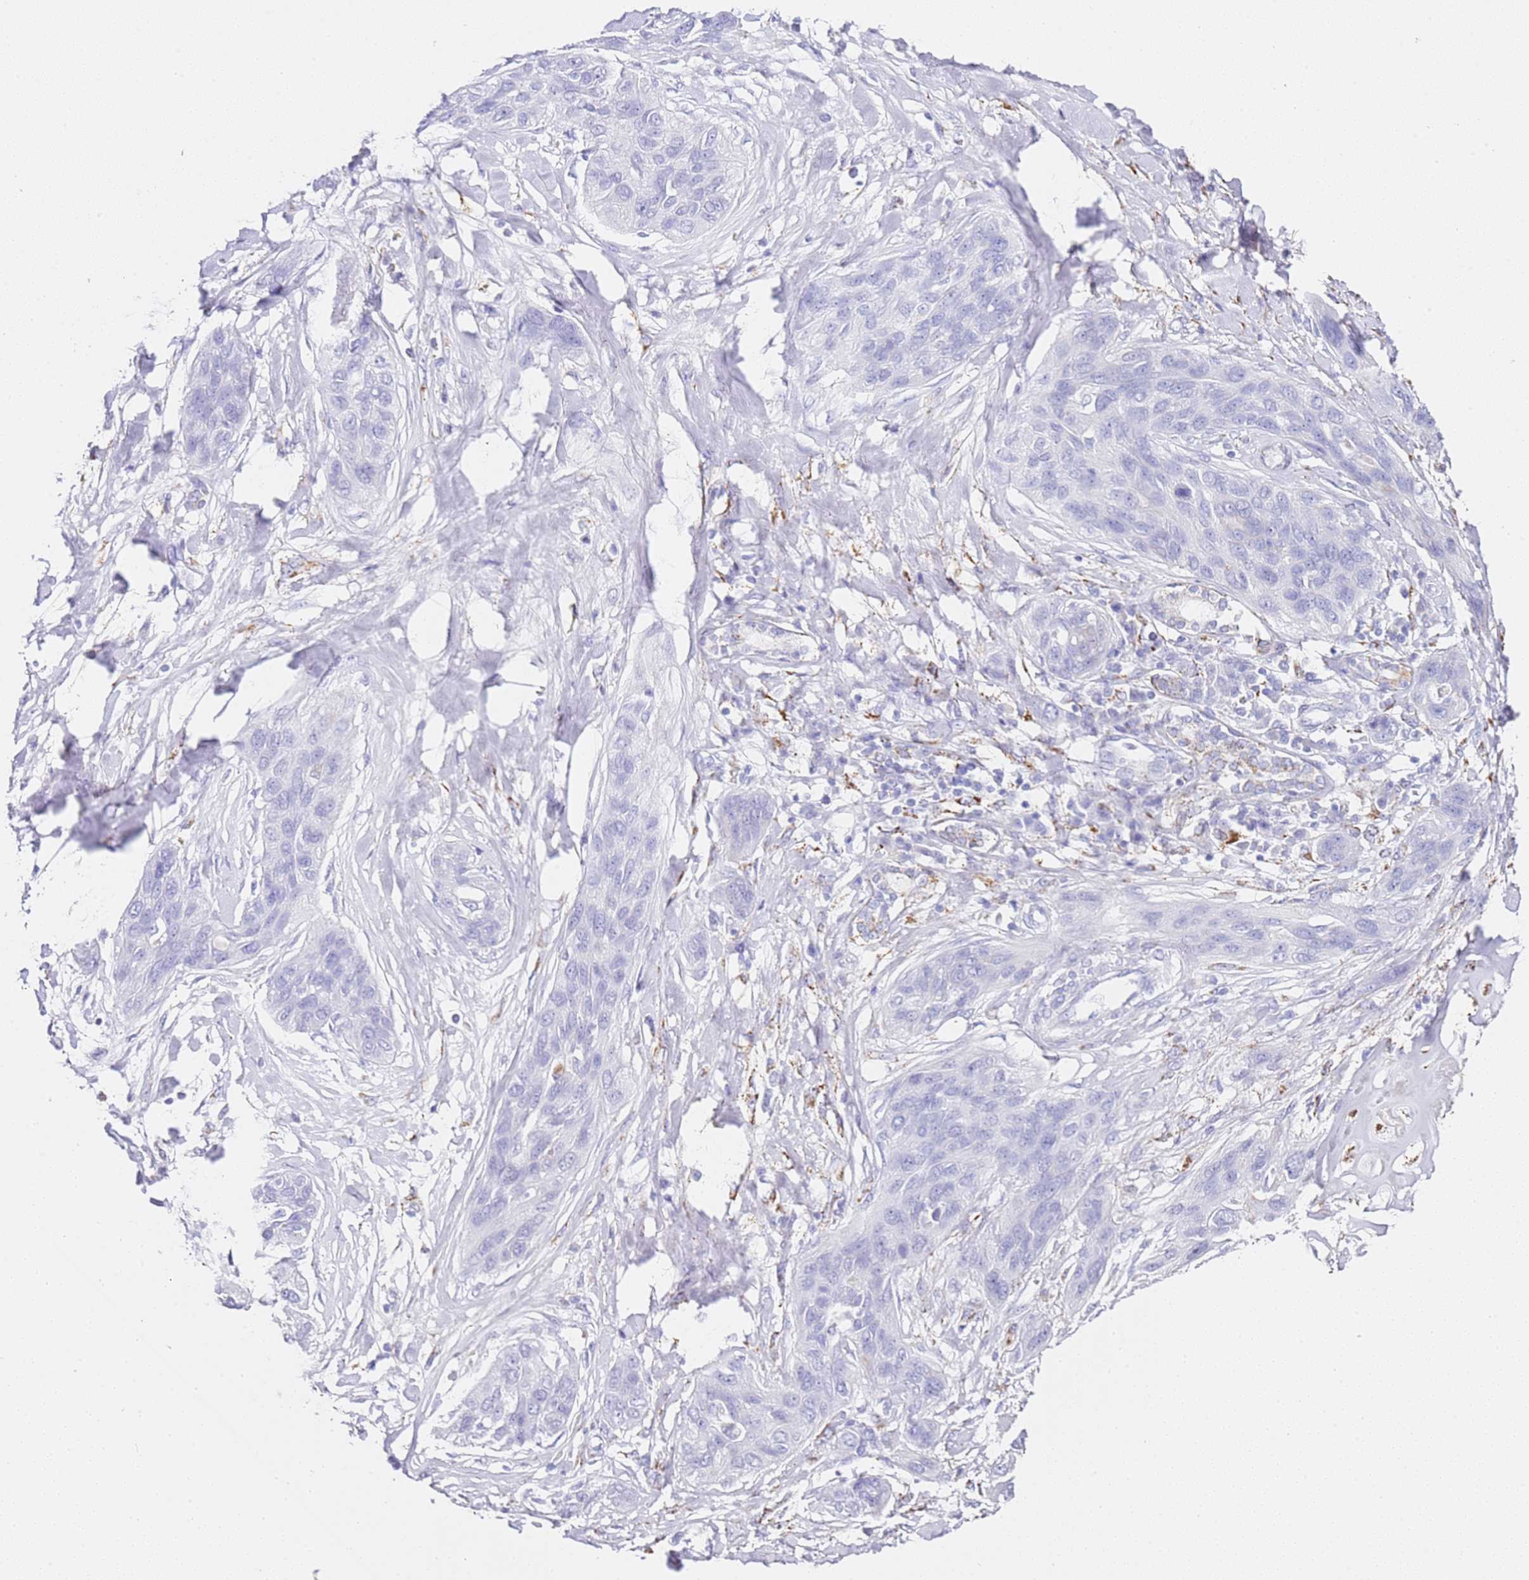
{"staining": {"intensity": "negative", "quantity": "none", "location": "none"}, "tissue": "lung cancer", "cell_type": "Tumor cells", "image_type": "cancer", "snomed": [{"axis": "morphology", "description": "Squamous cell carcinoma, NOS"}, {"axis": "topography", "description": "Lung"}], "caption": "IHC of lung cancer (squamous cell carcinoma) reveals no positivity in tumor cells. (DAB IHC visualized using brightfield microscopy, high magnification).", "gene": "PTBP2", "patient": {"sex": "female", "age": 70}}